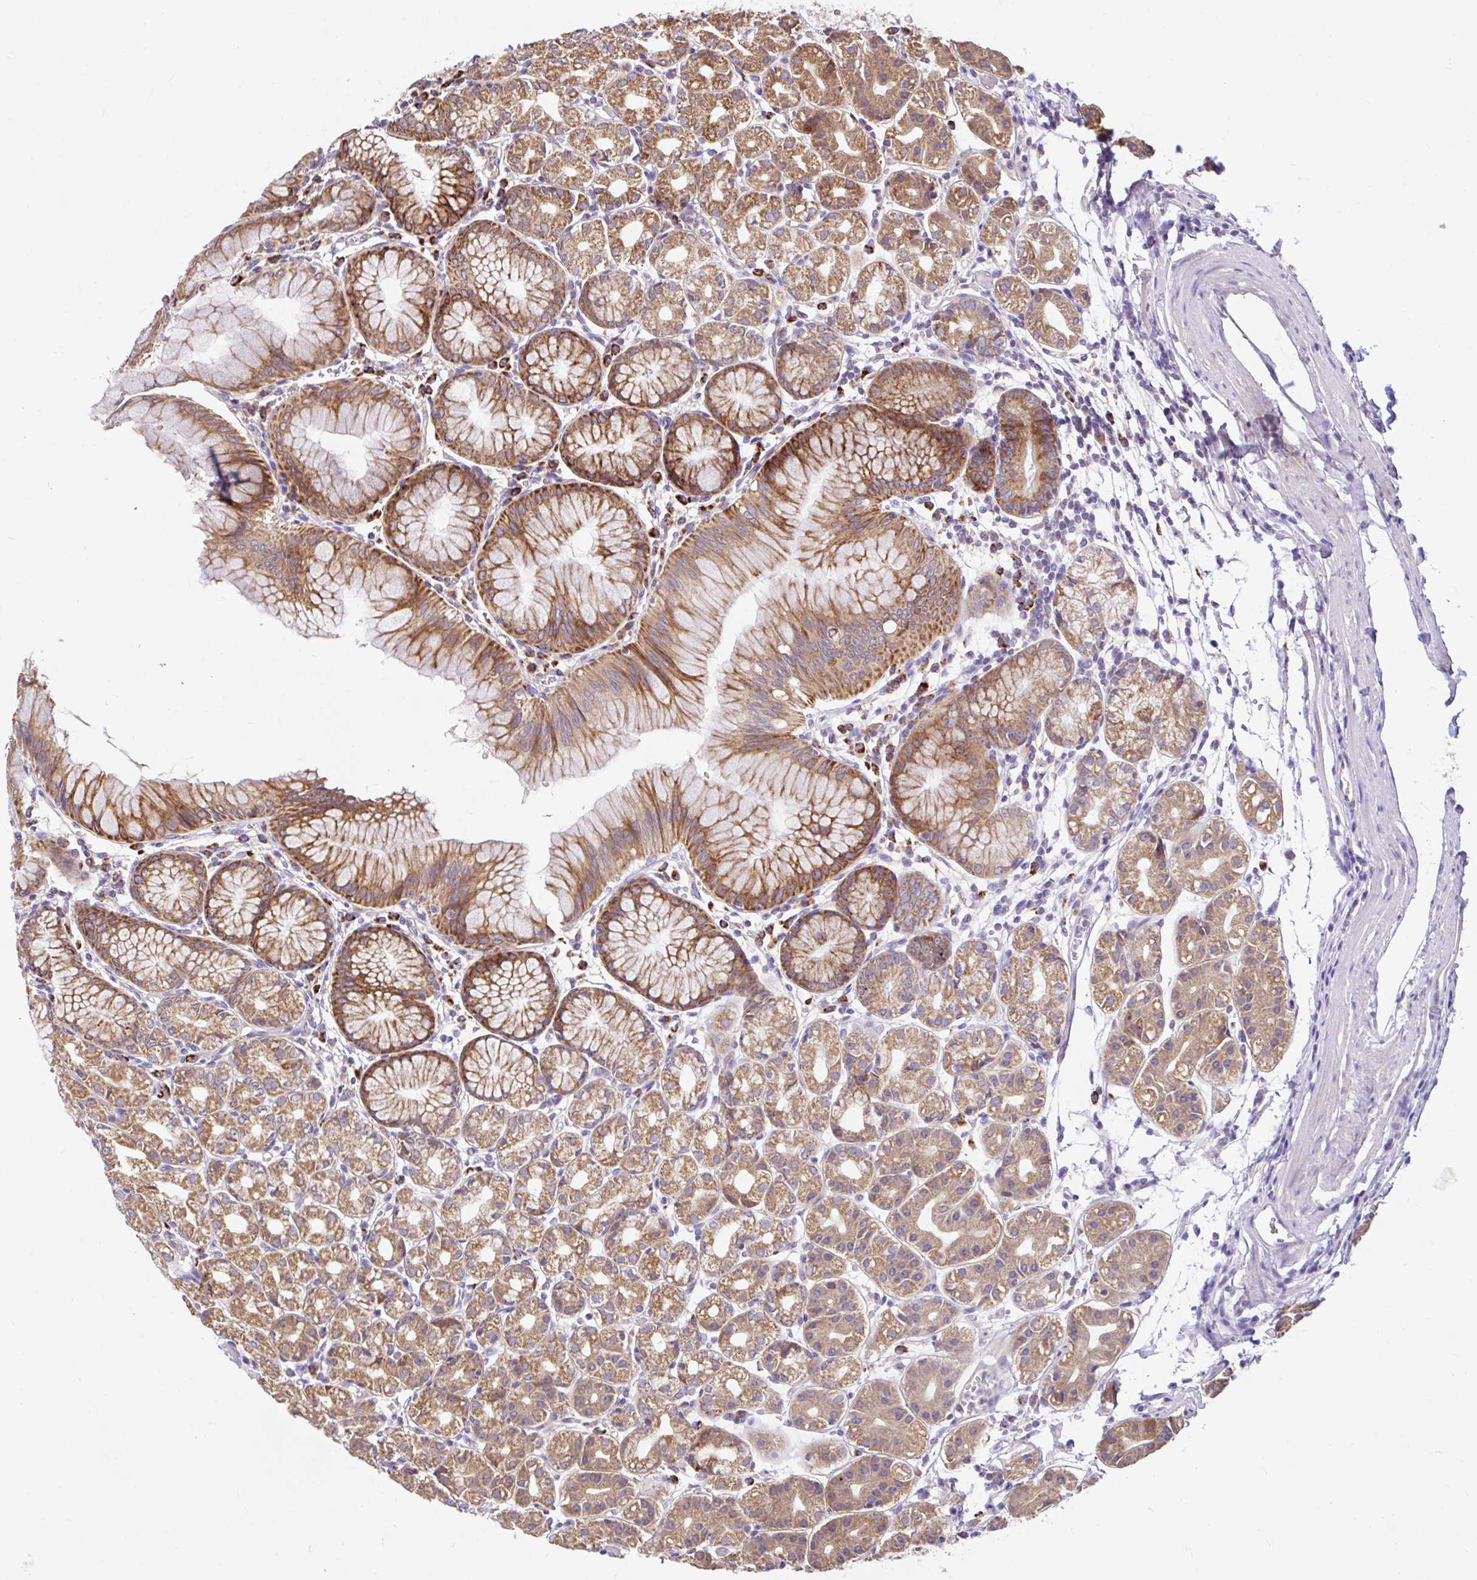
{"staining": {"intensity": "moderate", "quantity": ">75%", "location": "cytoplasmic/membranous"}, "tissue": "stomach", "cell_type": "Glandular cells", "image_type": "normal", "snomed": [{"axis": "morphology", "description": "Normal tissue, NOS"}, {"axis": "topography", "description": "Stomach"}], "caption": "Protein expression analysis of benign stomach displays moderate cytoplasmic/membranous positivity in about >75% of glandular cells.", "gene": "RALBP1", "patient": {"sex": "female", "age": 57}}